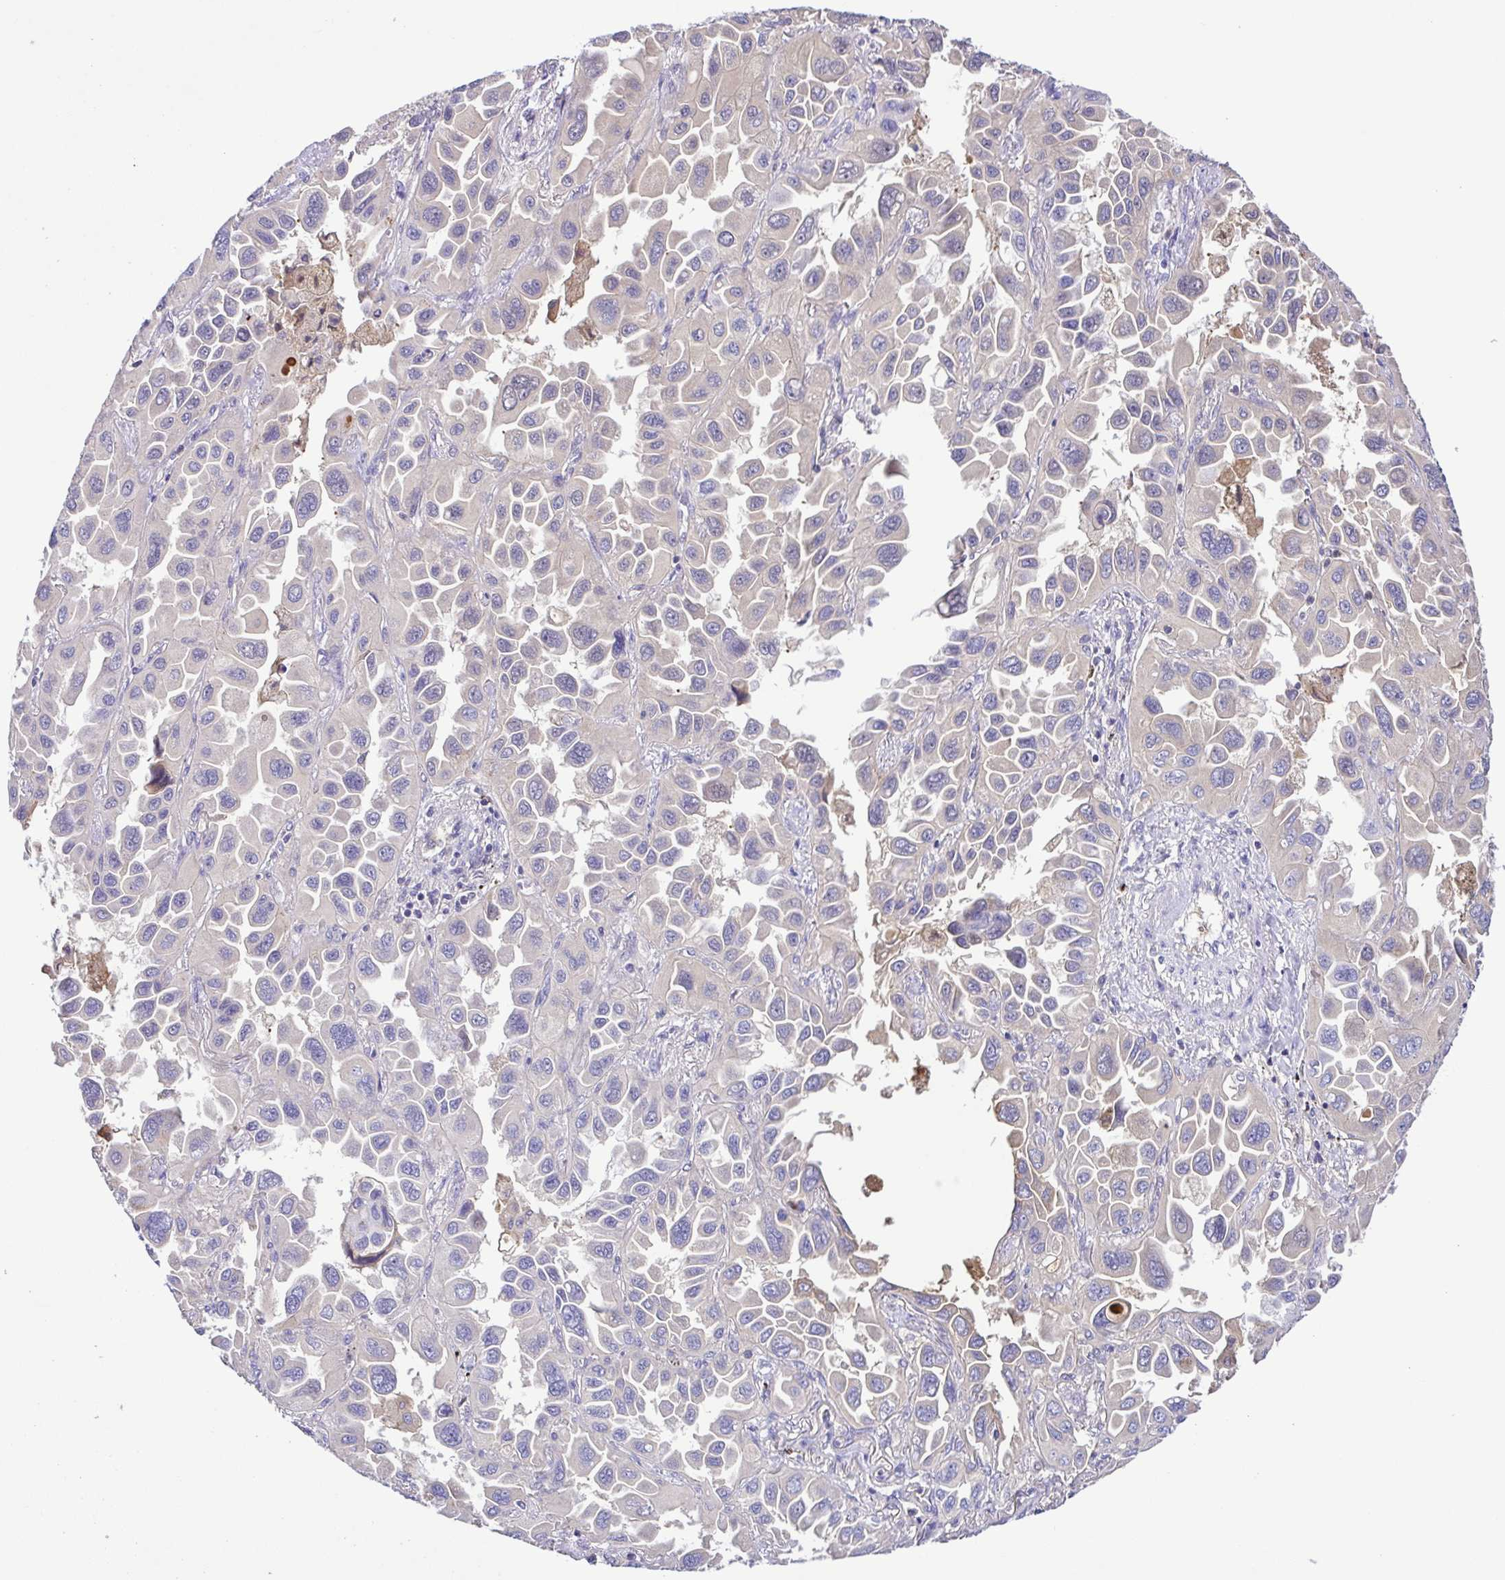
{"staining": {"intensity": "negative", "quantity": "none", "location": "none"}, "tissue": "lung cancer", "cell_type": "Tumor cells", "image_type": "cancer", "snomed": [{"axis": "morphology", "description": "Adenocarcinoma, NOS"}, {"axis": "topography", "description": "Lung"}], "caption": "High magnification brightfield microscopy of lung cancer stained with DAB (3,3'-diaminobenzidine) (brown) and counterstained with hematoxylin (blue): tumor cells show no significant staining.", "gene": "IGFL1", "patient": {"sex": "male", "age": 64}}